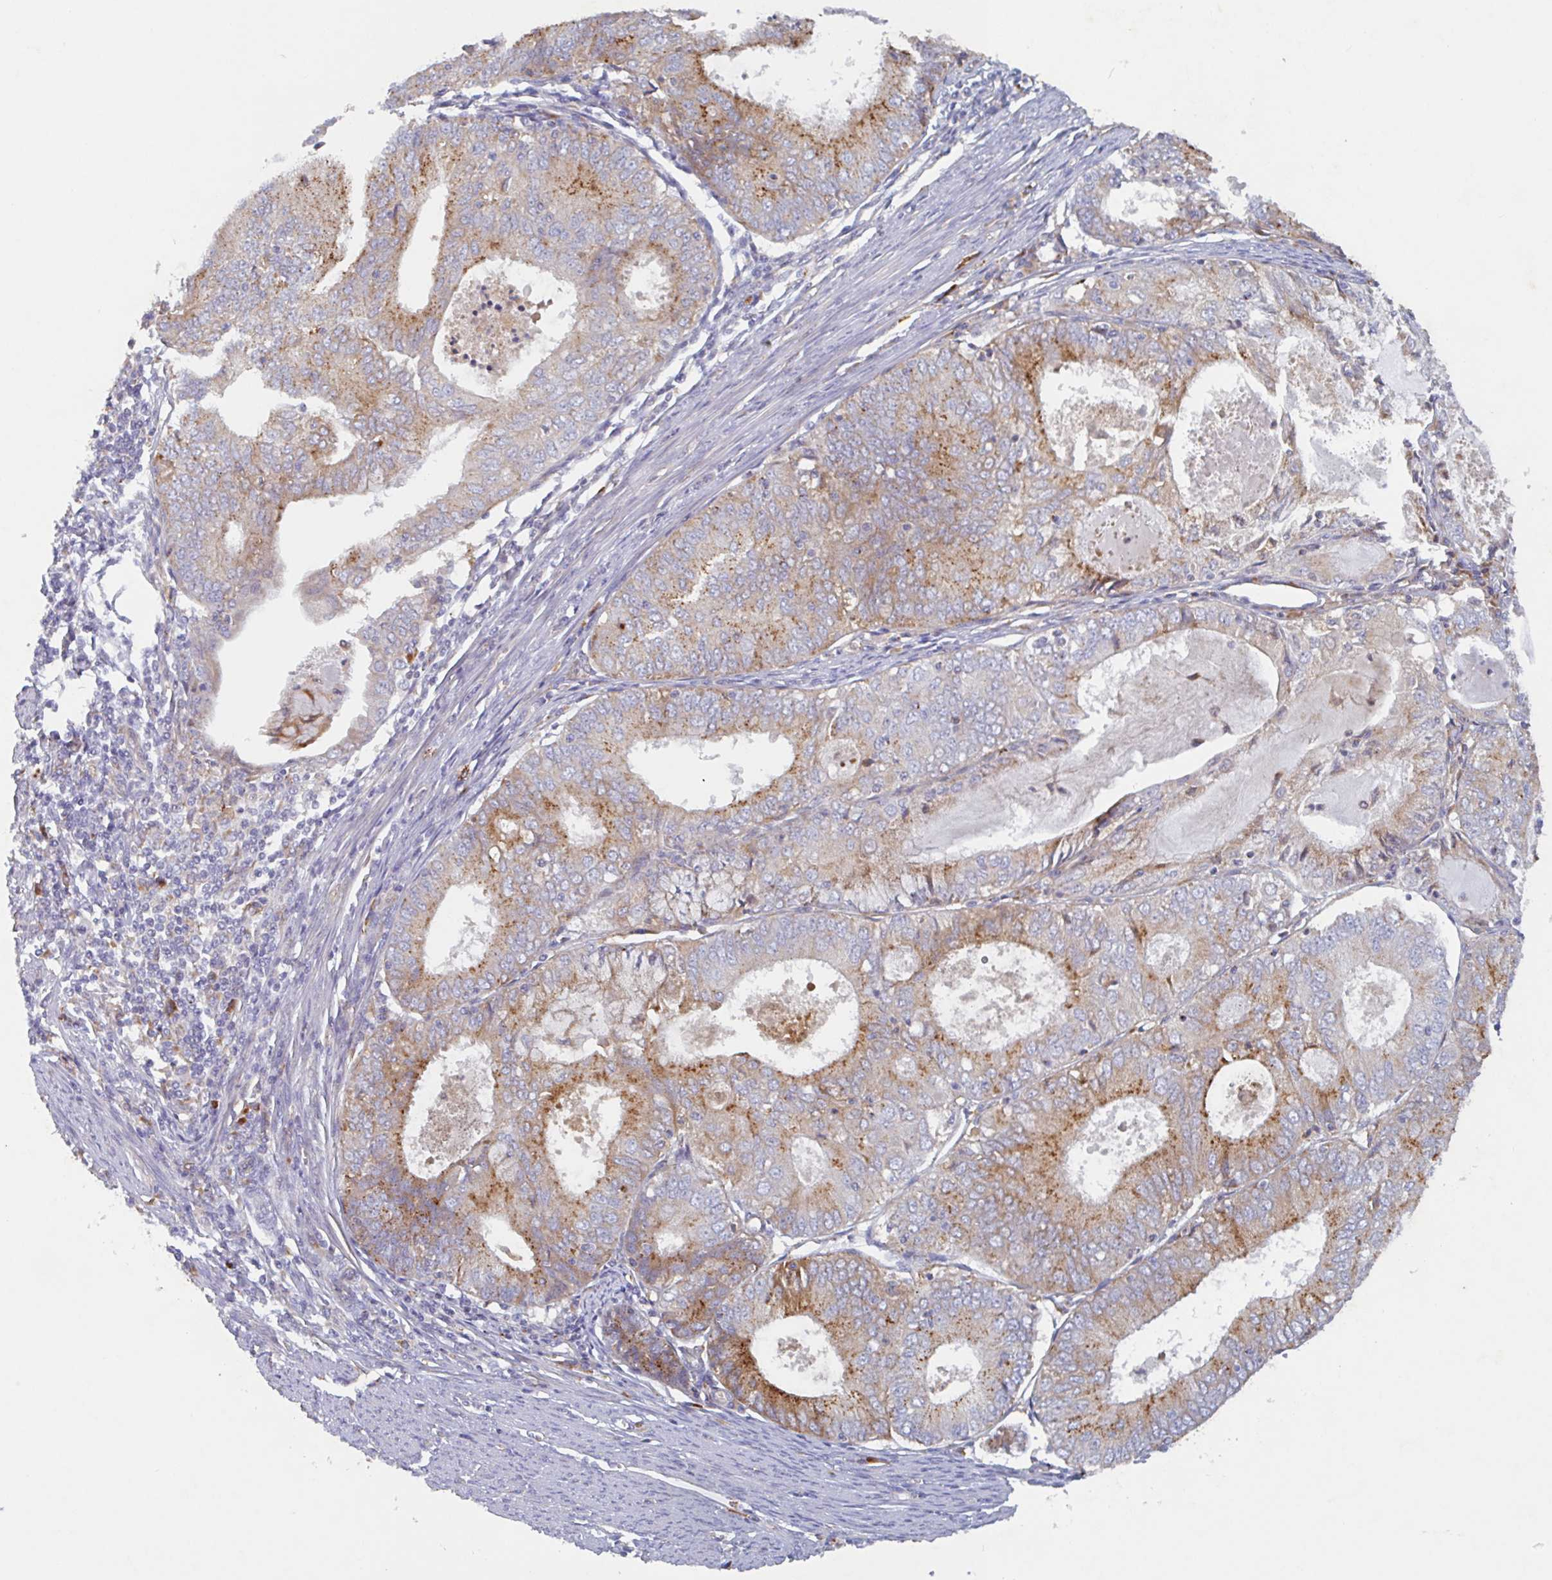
{"staining": {"intensity": "moderate", "quantity": ">75%", "location": "cytoplasmic/membranous"}, "tissue": "endometrial cancer", "cell_type": "Tumor cells", "image_type": "cancer", "snomed": [{"axis": "morphology", "description": "Adenocarcinoma, NOS"}, {"axis": "topography", "description": "Endometrium"}], "caption": "This is a histology image of immunohistochemistry (IHC) staining of endometrial cancer (adenocarcinoma), which shows moderate expression in the cytoplasmic/membranous of tumor cells.", "gene": "MANBA", "patient": {"sex": "female", "age": 57}}